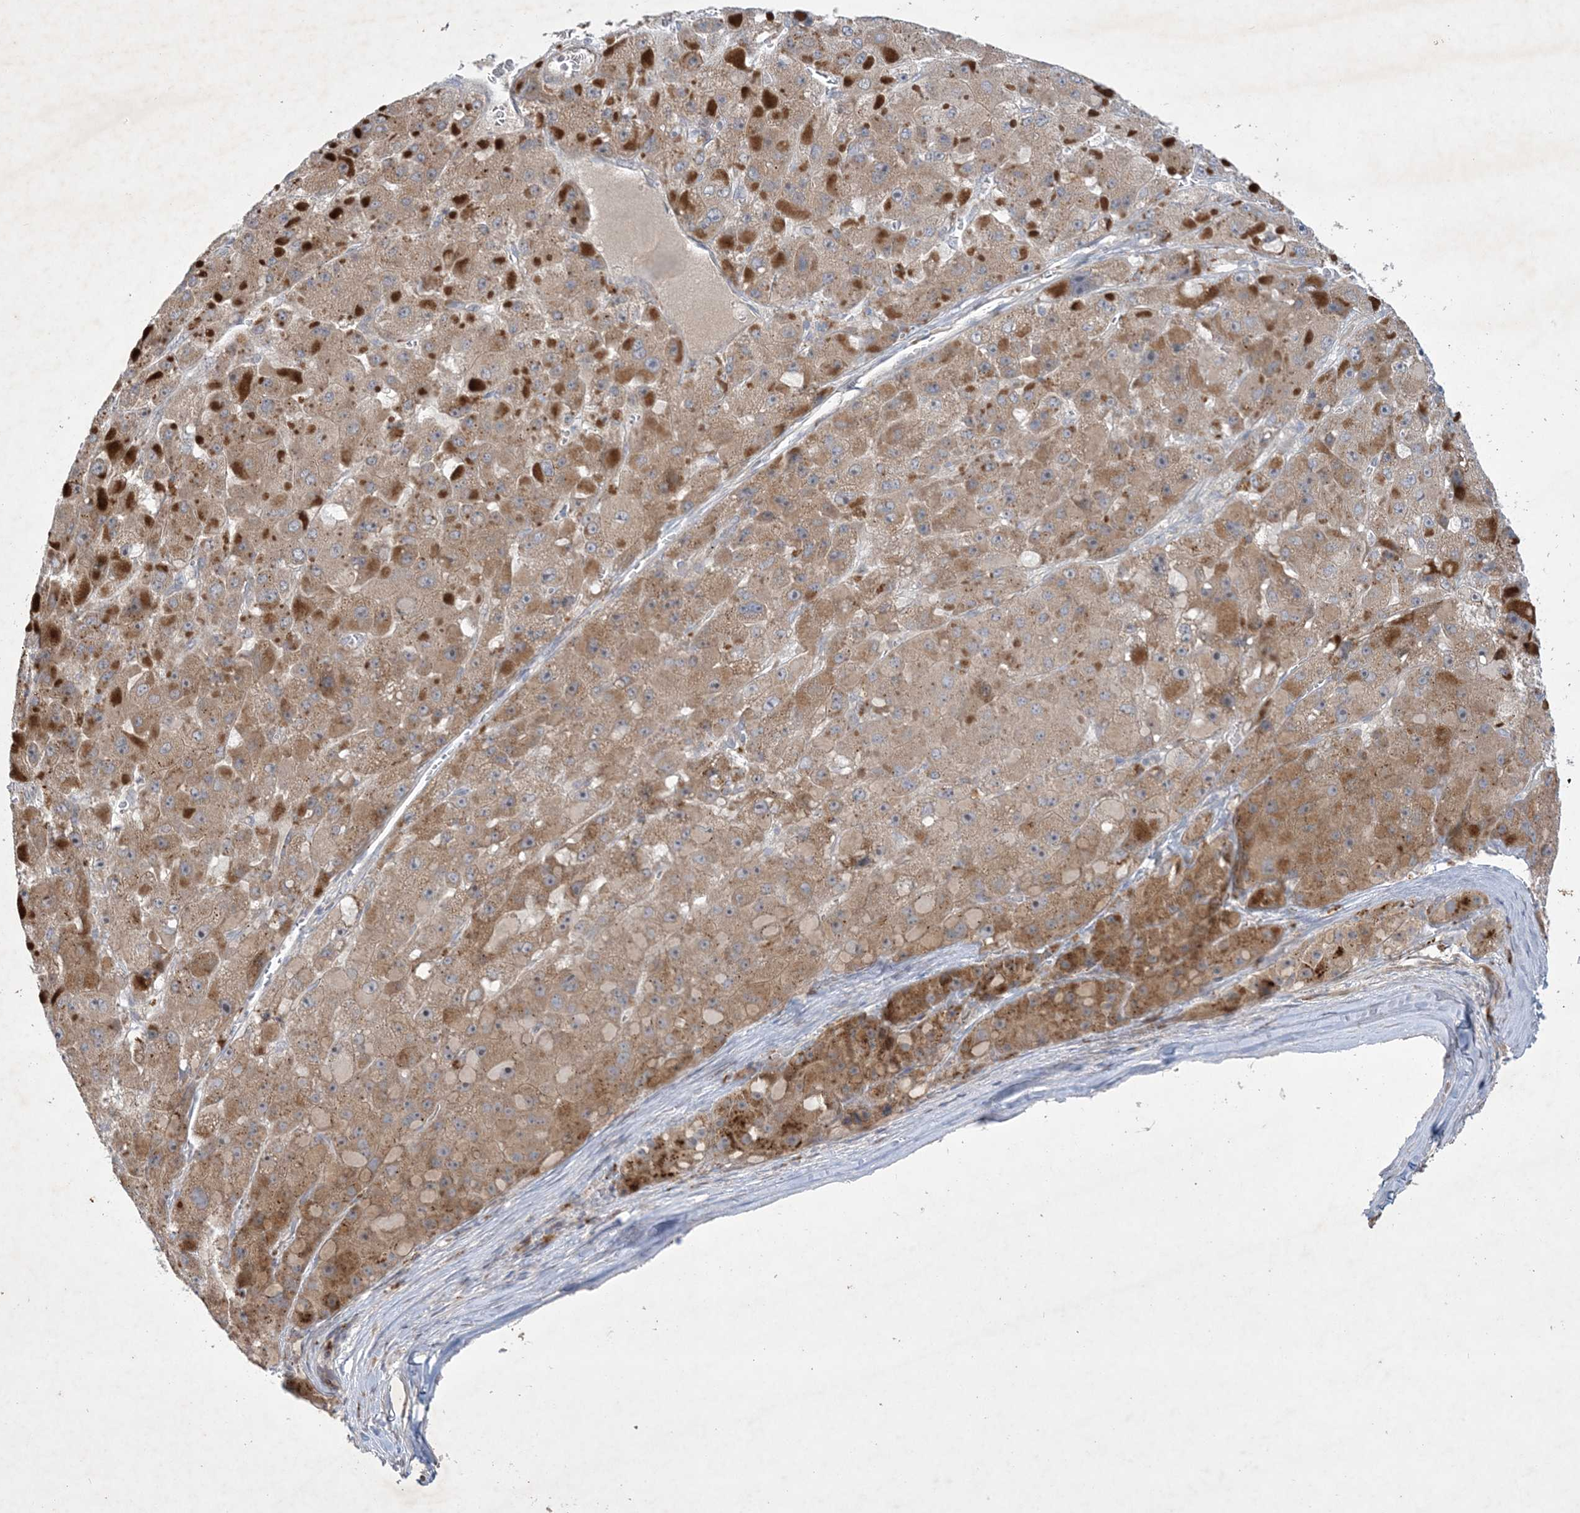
{"staining": {"intensity": "moderate", "quantity": ">75%", "location": "cytoplasmic/membranous"}, "tissue": "liver cancer", "cell_type": "Tumor cells", "image_type": "cancer", "snomed": [{"axis": "morphology", "description": "Carcinoma, Hepatocellular, NOS"}, {"axis": "topography", "description": "Liver"}], "caption": "Tumor cells exhibit medium levels of moderate cytoplasmic/membranous expression in about >75% of cells in hepatocellular carcinoma (liver).", "gene": "MRPS18A", "patient": {"sex": "female", "age": 73}}